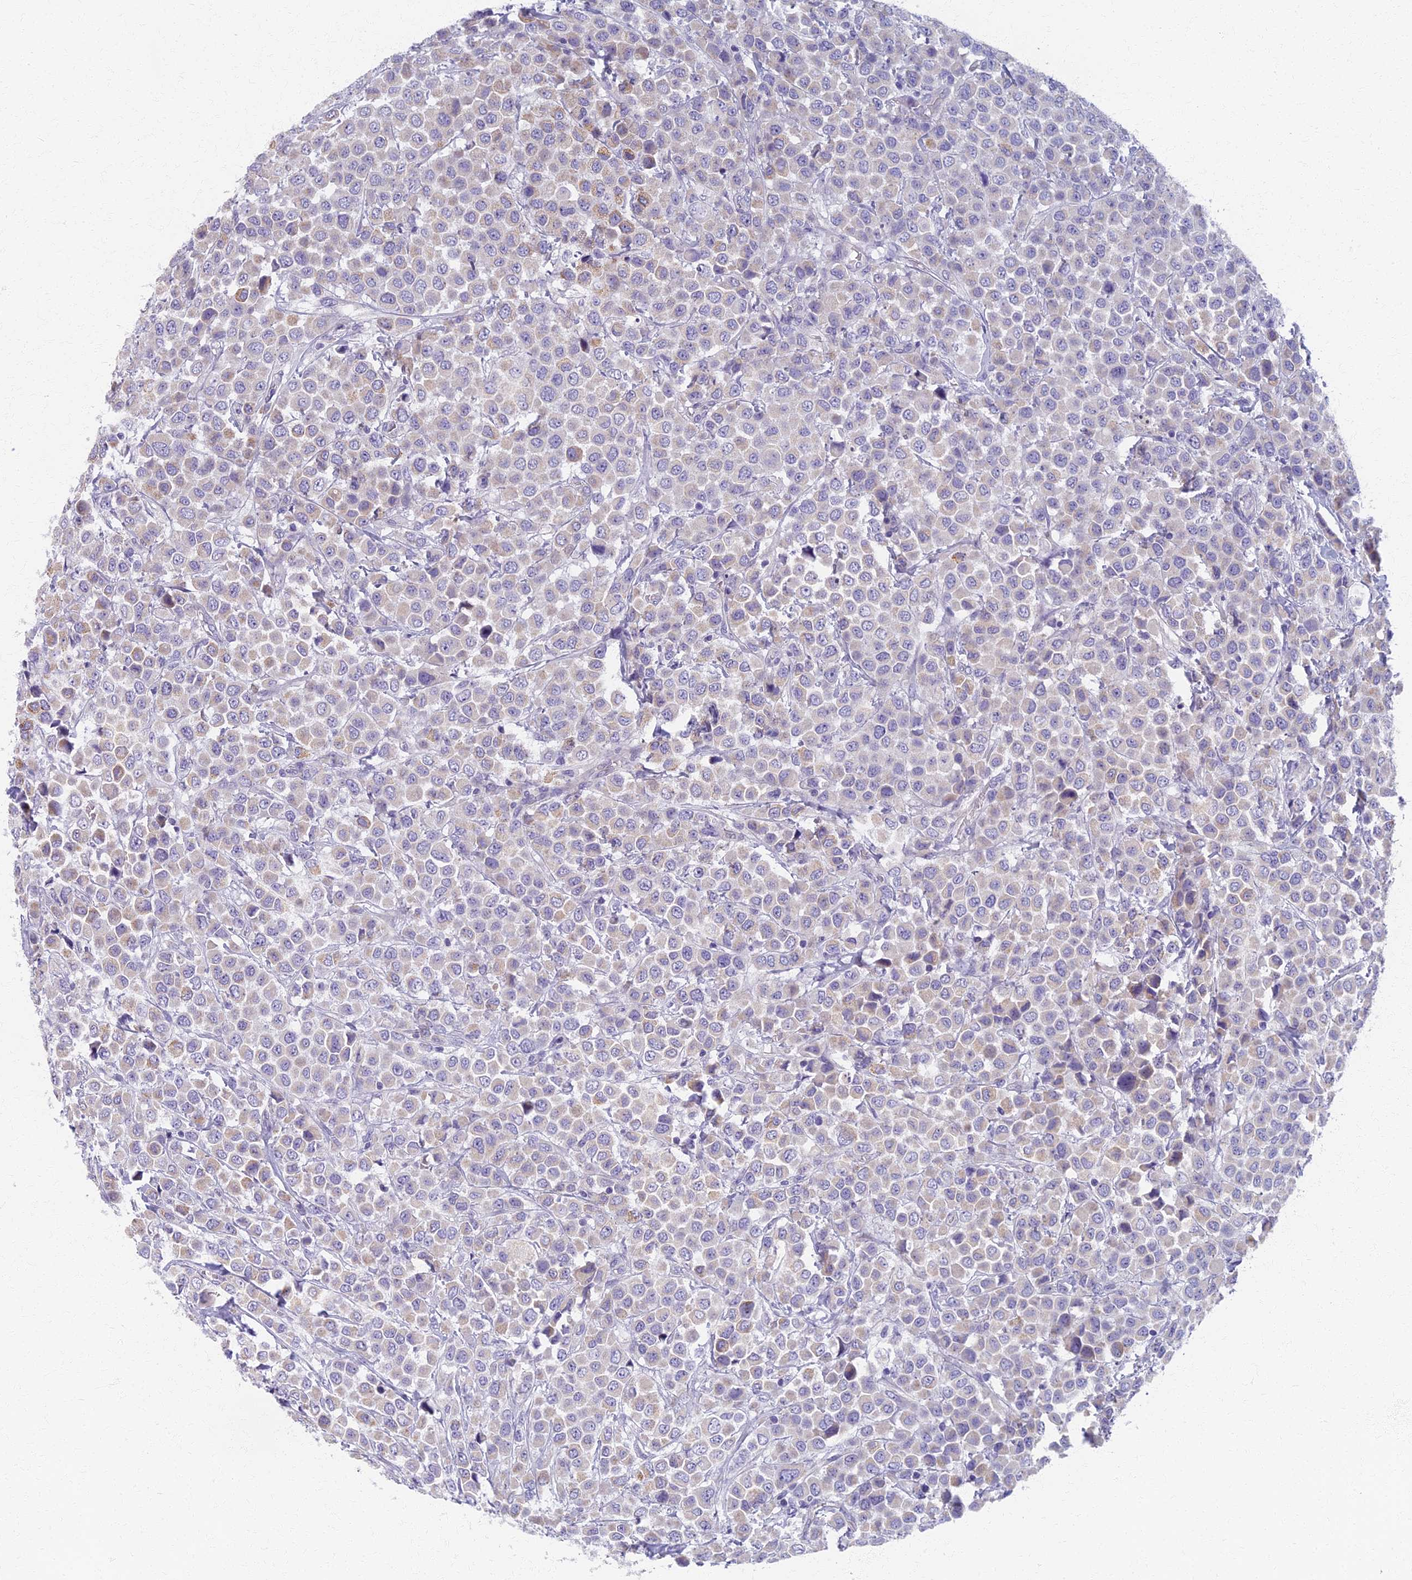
{"staining": {"intensity": "weak", "quantity": "<25%", "location": "cytoplasmic/membranous"}, "tissue": "breast cancer", "cell_type": "Tumor cells", "image_type": "cancer", "snomed": [{"axis": "morphology", "description": "Duct carcinoma"}, {"axis": "topography", "description": "Breast"}], "caption": "Immunohistochemistry histopathology image of neoplastic tissue: human breast cancer stained with DAB demonstrates no significant protein staining in tumor cells.", "gene": "AP4E1", "patient": {"sex": "female", "age": 61}}